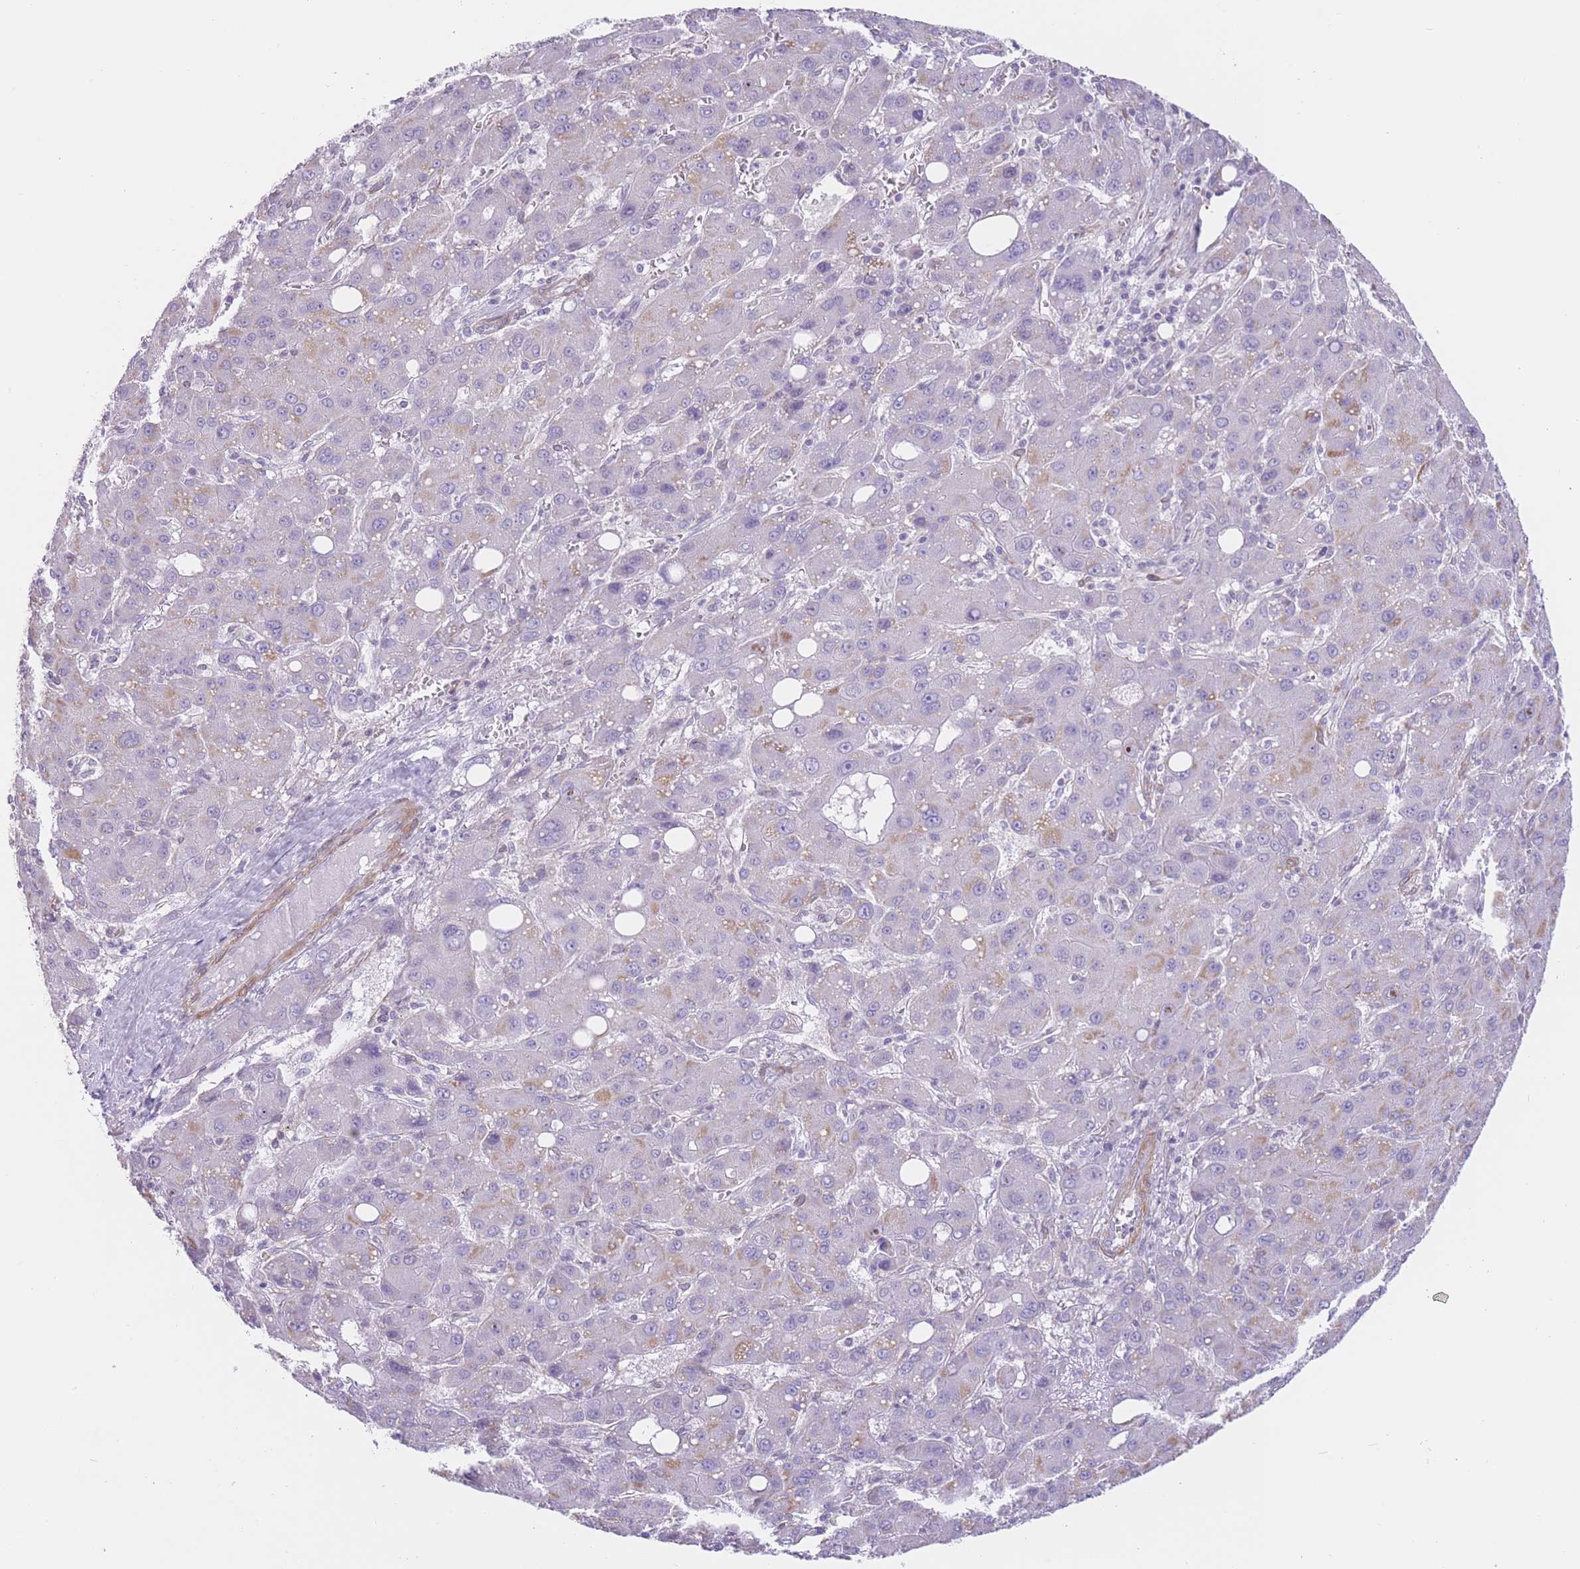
{"staining": {"intensity": "negative", "quantity": "none", "location": "none"}, "tissue": "liver cancer", "cell_type": "Tumor cells", "image_type": "cancer", "snomed": [{"axis": "morphology", "description": "Carcinoma, Hepatocellular, NOS"}, {"axis": "topography", "description": "Liver"}], "caption": "A photomicrograph of liver cancer (hepatocellular carcinoma) stained for a protein demonstrates no brown staining in tumor cells.", "gene": "OR11H12", "patient": {"sex": "male", "age": 55}}